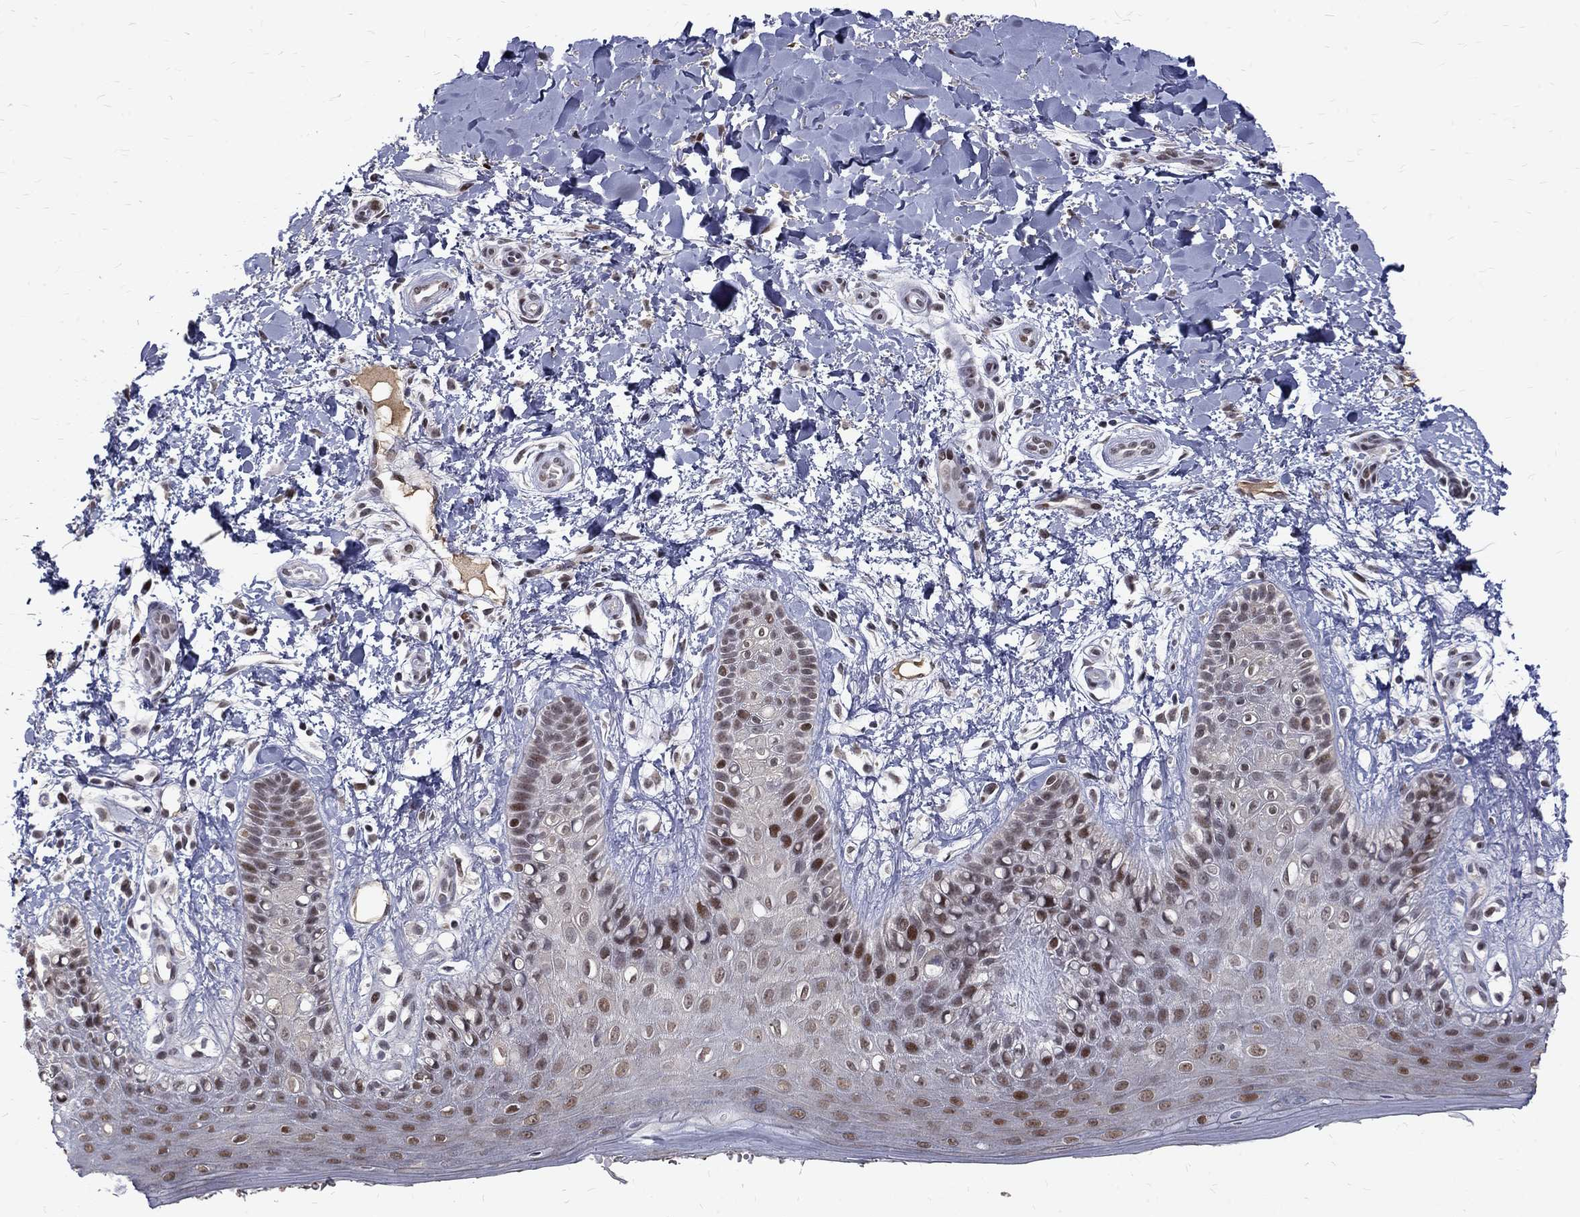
{"staining": {"intensity": "strong", "quantity": "<25%", "location": "nuclear"}, "tissue": "skin", "cell_type": "Epidermal cells", "image_type": "normal", "snomed": [{"axis": "morphology", "description": "Normal tissue, NOS"}, {"axis": "topography", "description": "Anal"}], "caption": "High-magnification brightfield microscopy of unremarkable skin stained with DAB (3,3'-diaminobenzidine) (brown) and counterstained with hematoxylin (blue). epidermal cells exhibit strong nuclear staining is seen in approximately<25% of cells.", "gene": "TCEAL1", "patient": {"sex": "male", "age": 36}}